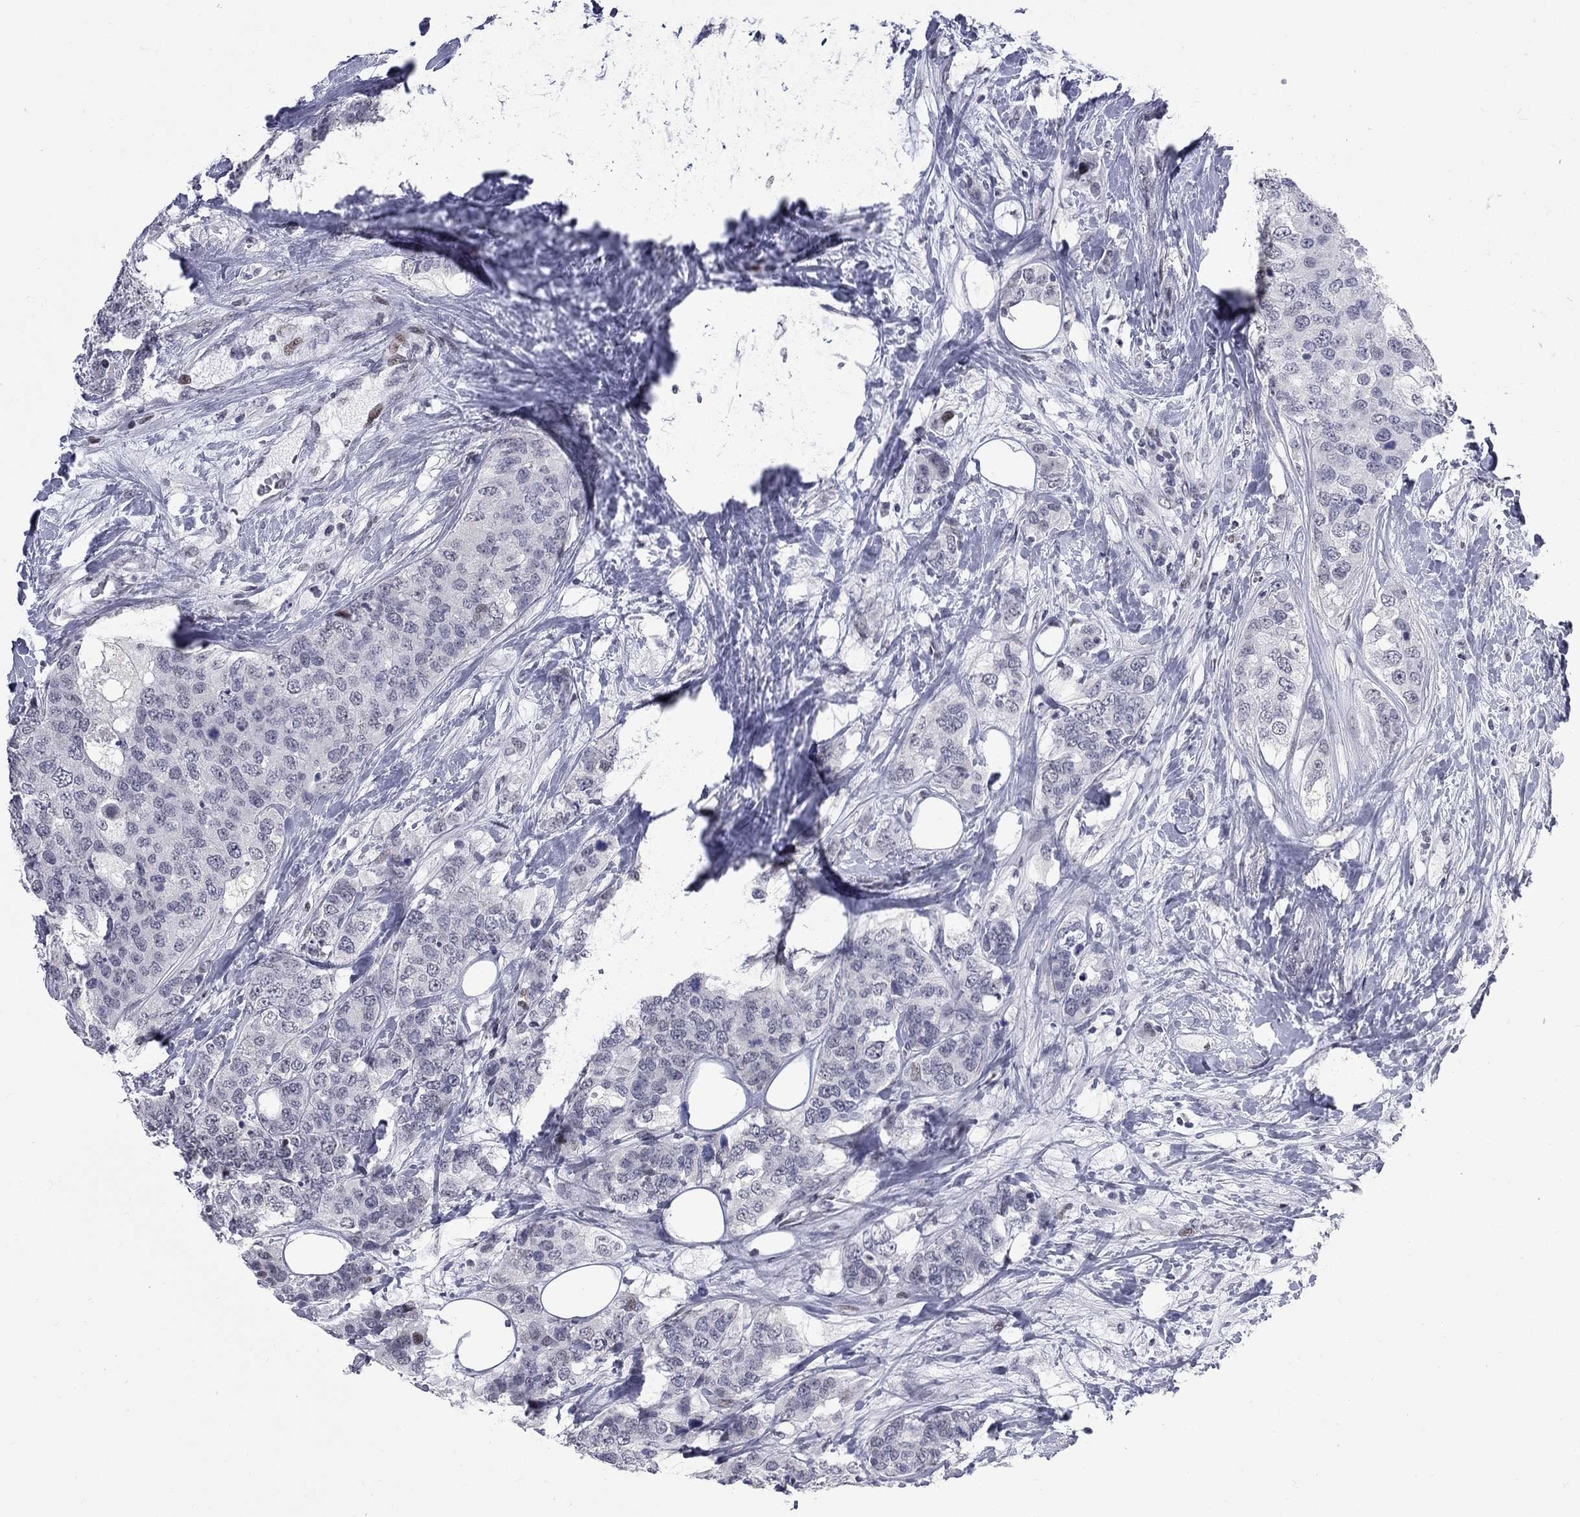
{"staining": {"intensity": "negative", "quantity": "none", "location": "none"}, "tissue": "breast cancer", "cell_type": "Tumor cells", "image_type": "cancer", "snomed": [{"axis": "morphology", "description": "Lobular carcinoma"}, {"axis": "topography", "description": "Breast"}], "caption": "IHC image of human breast cancer (lobular carcinoma) stained for a protein (brown), which exhibits no positivity in tumor cells.", "gene": "ZNF154", "patient": {"sex": "female", "age": 59}}